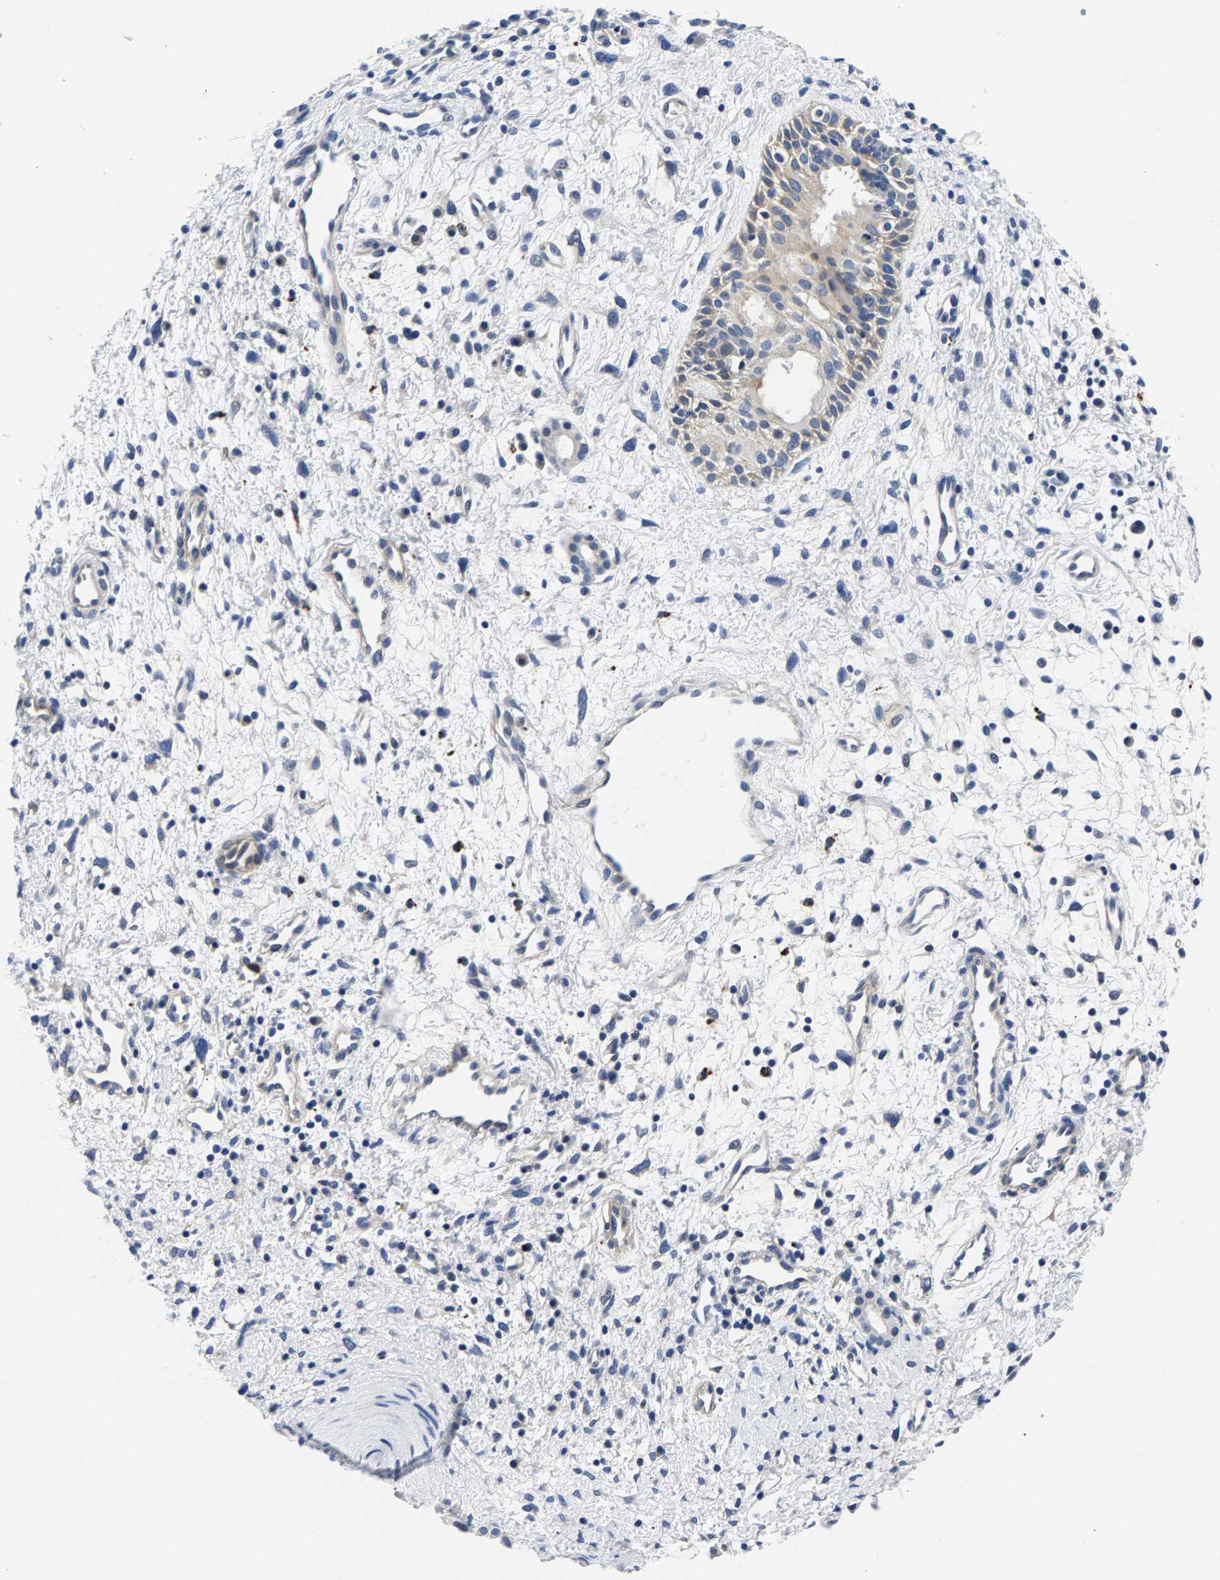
{"staining": {"intensity": "weak", "quantity": ">75%", "location": "cytoplasmic/membranous"}, "tissue": "nasopharynx", "cell_type": "Respiratory epithelial cells", "image_type": "normal", "snomed": [{"axis": "morphology", "description": "Normal tissue, NOS"}, {"axis": "topography", "description": "Nasopharynx"}], "caption": "Immunohistochemical staining of unremarkable human nasopharynx shows weak cytoplasmic/membranous protein staining in about >75% of respiratory epithelial cells. (DAB = brown stain, brightfield microscopy at high magnification).", "gene": "P2RY4", "patient": {"sex": "male", "age": 22}}